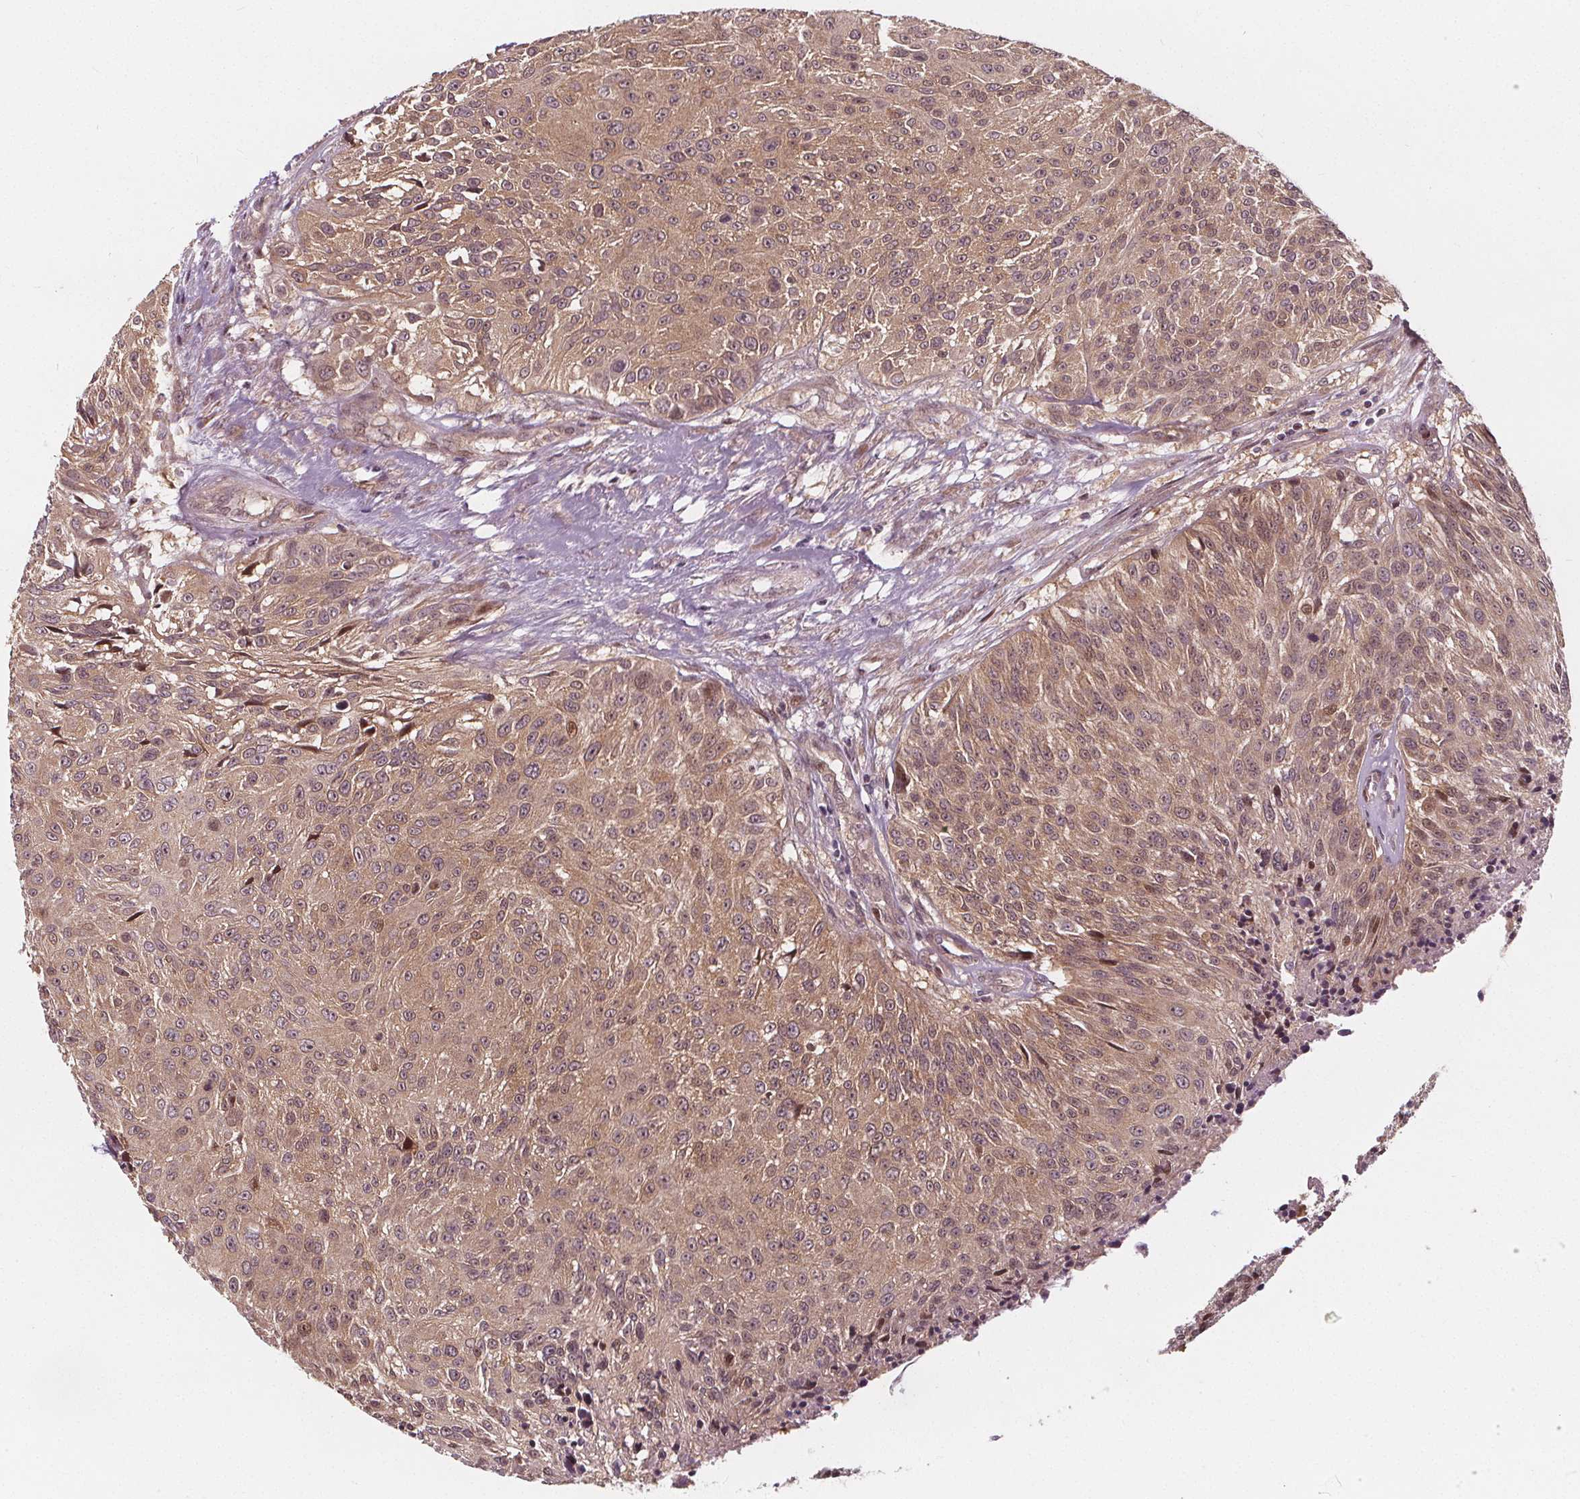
{"staining": {"intensity": "moderate", "quantity": ">75%", "location": "cytoplasmic/membranous,nuclear"}, "tissue": "urothelial cancer", "cell_type": "Tumor cells", "image_type": "cancer", "snomed": [{"axis": "morphology", "description": "Urothelial carcinoma, NOS"}, {"axis": "topography", "description": "Urinary bladder"}], "caption": "Human transitional cell carcinoma stained with a protein marker shows moderate staining in tumor cells.", "gene": "AKT1S1", "patient": {"sex": "male", "age": 55}}